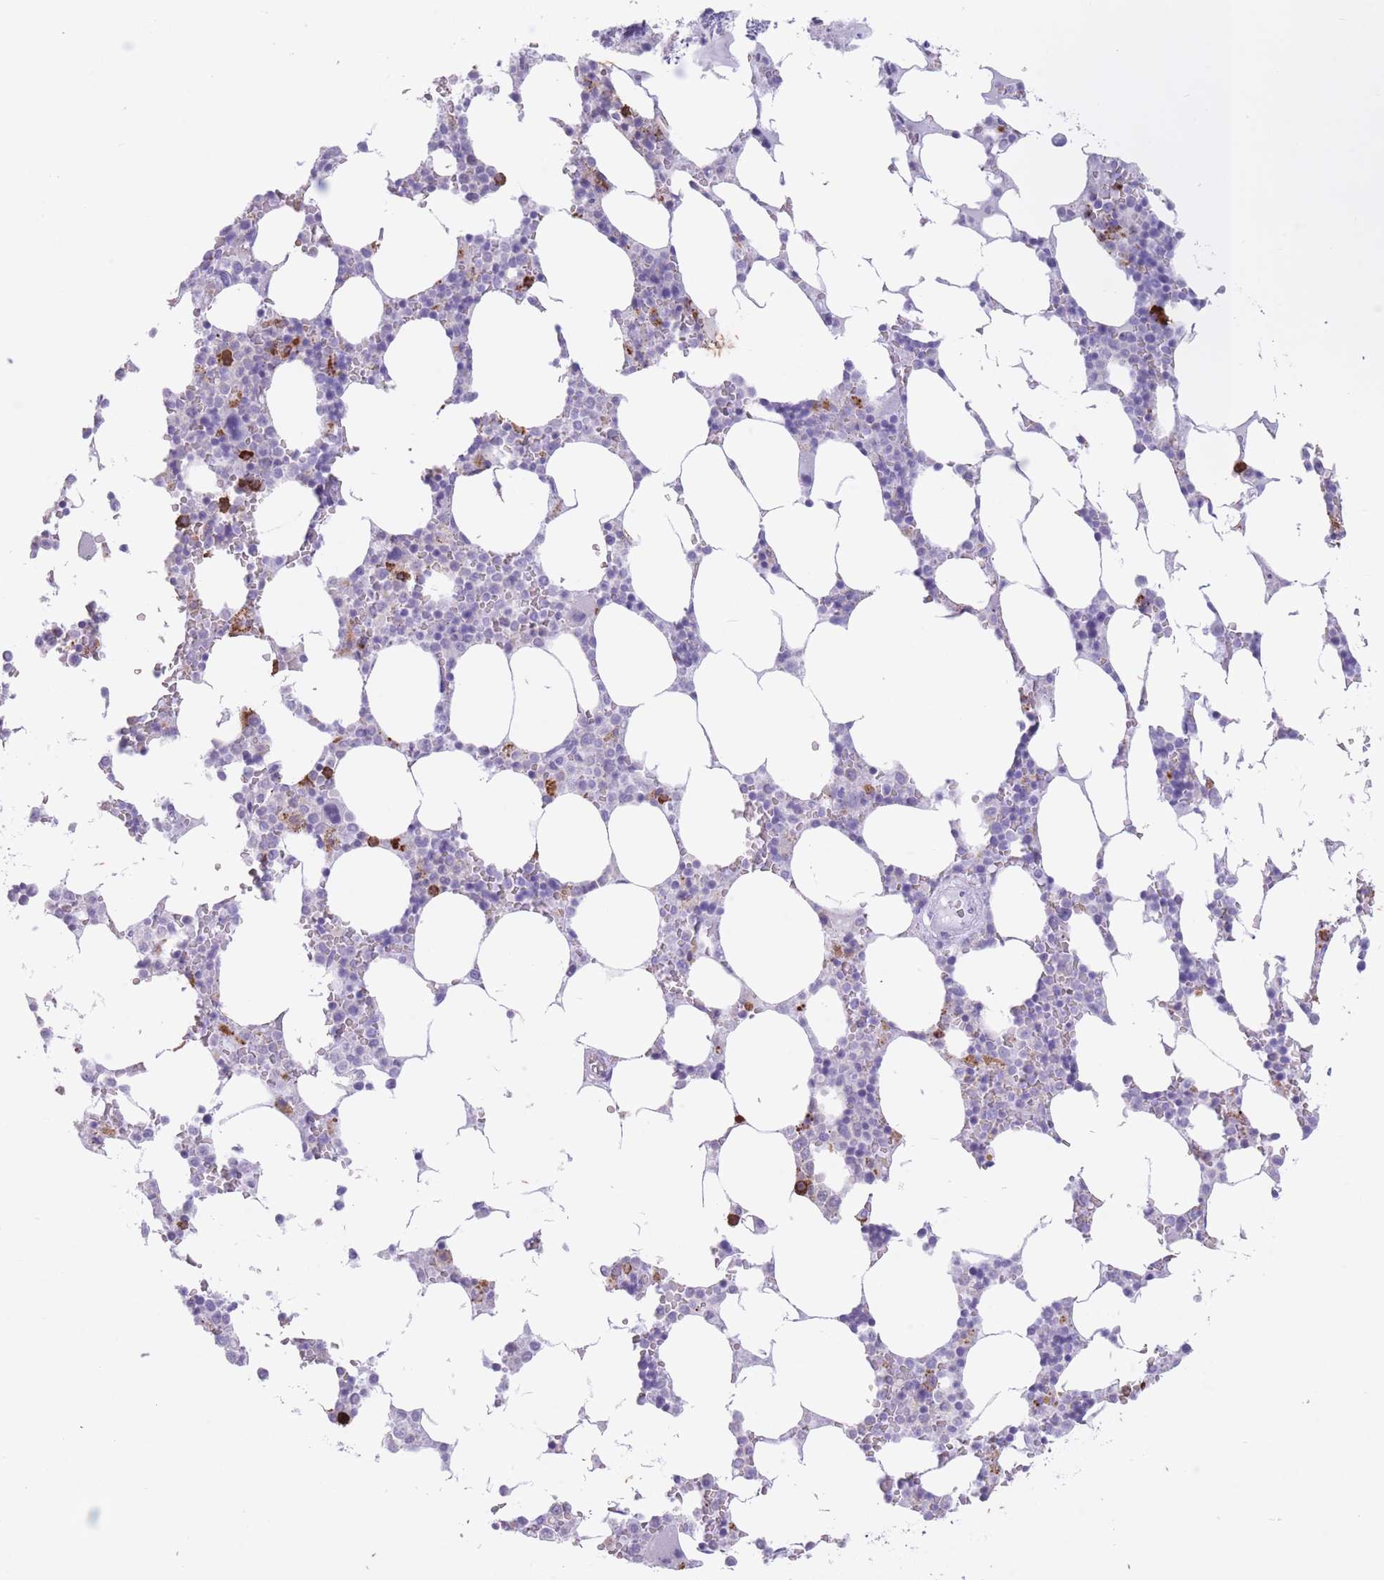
{"staining": {"intensity": "strong", "quantity": "<25%", "location": "cytoplasmic/membranous"}, "tissue": "bone marrow", "cell_type": "Hematopoietic cells", "image_type": "normal", "snomed": [{"axis": "morphology", "description": "Normal tissue, NOS"}, {"axis": "topography", "description": "Bone marrow"}], "caption": "Unremarkable bone marrow was stained to show a protein in brown. There is medium levels of strong cytoplasmic/membranous expression in about <25% of hematopoietic cells.", "gene": "OR4F16", "patient": {"sex": "male", "age": 64}}